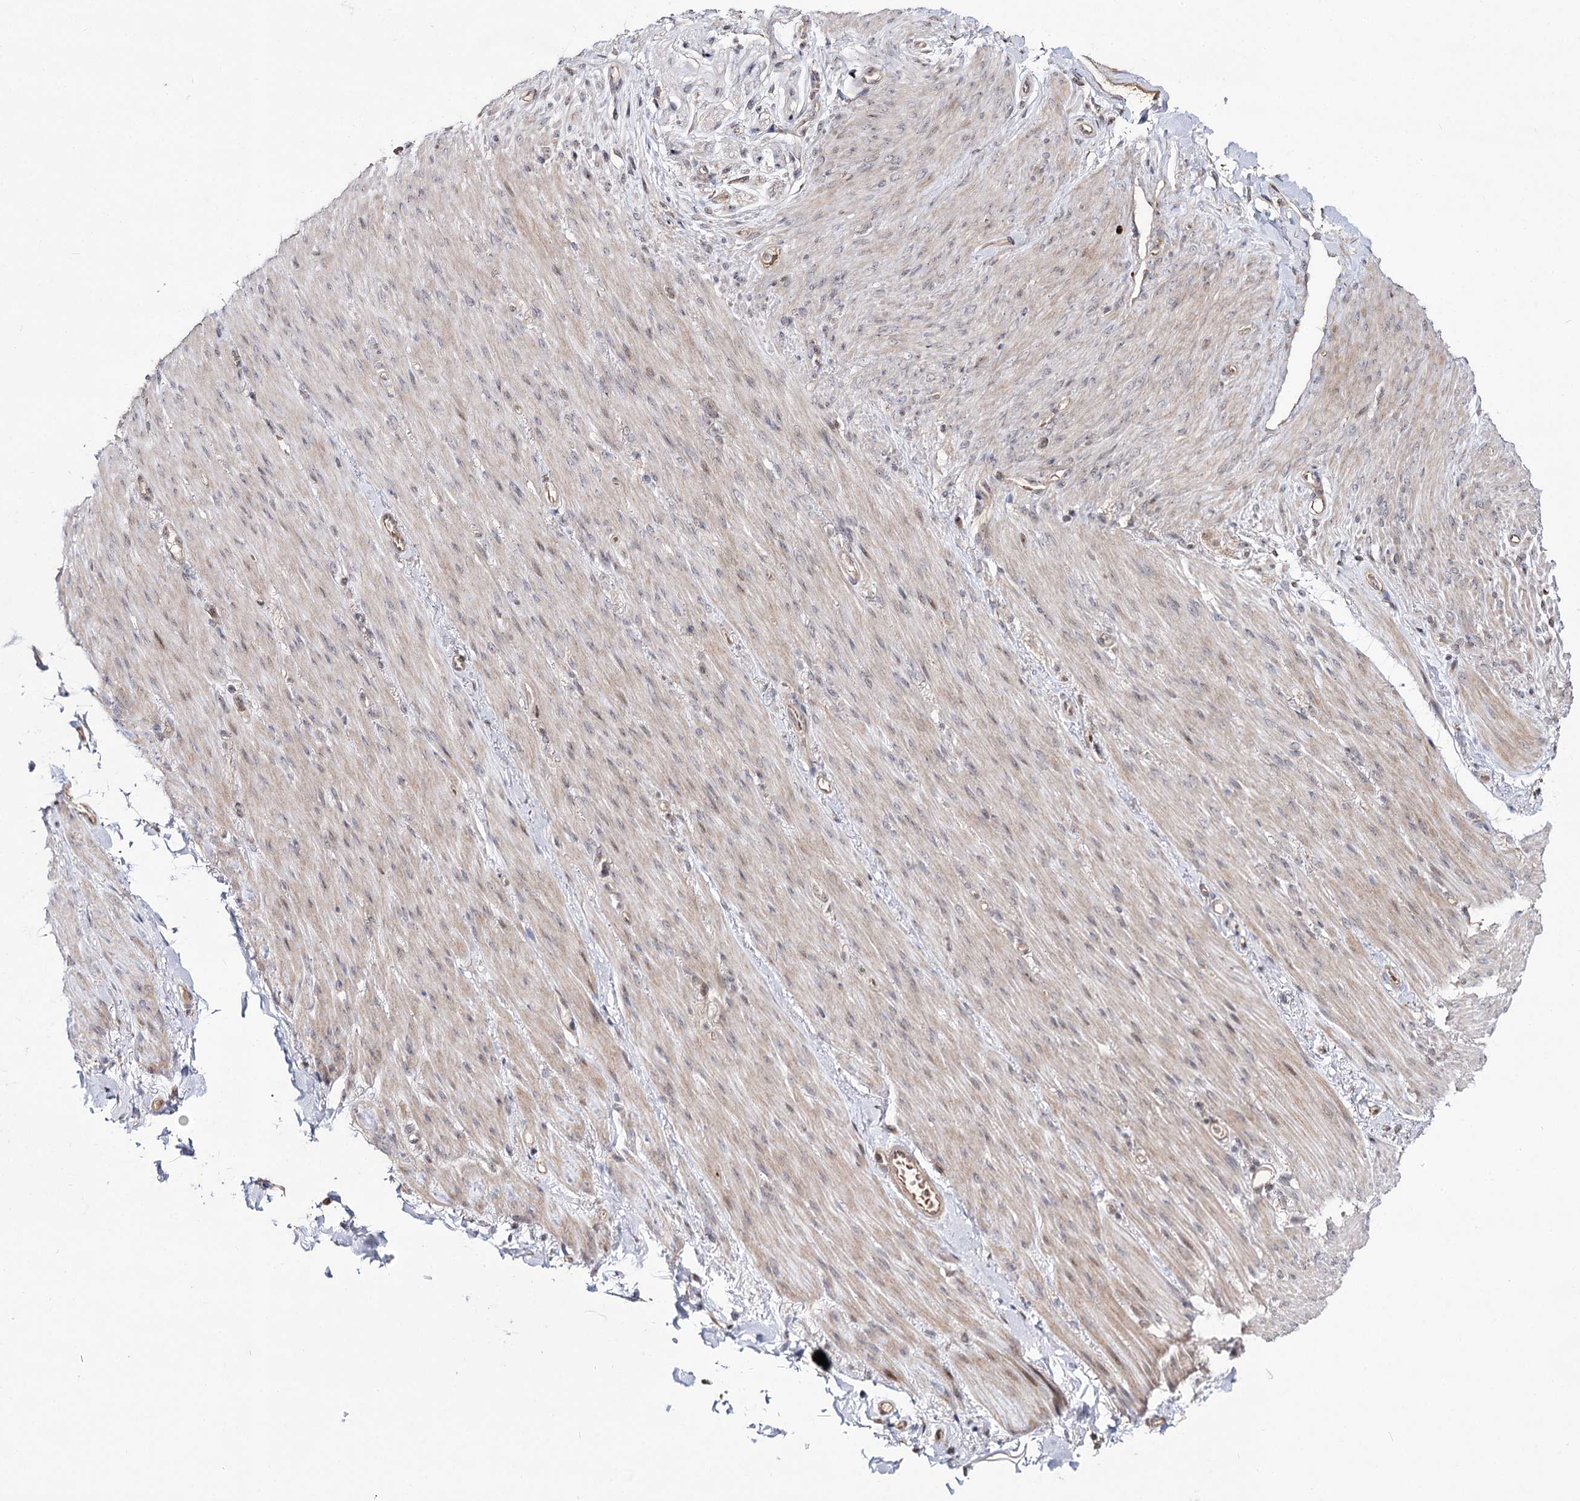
{"staining": {"intensity": "moderate", "quantity": "<25%", "location": "nuclear"}, "tissue": "adipose tissue", "cell_type": "Adipocytes", "image_type": "normal", "snomed": [{"axis": "morphology", "description": "Normal tissue, NOS"}, {"axis": "topography", "description": "Colon"}, {"axis": "topography", "description": "Peripheral nerve tissue"}], "caption": "High-magnification brightfield microscopy of unremarkable adipose tissue stained with DAB (3,3'-diaminobenzidine) (brown) and counterstained with hematoxylin (blue). adipocytes exhibit moderate nuclear positivity is identified in about<25% of cells. The staining was performed using DAB to visualize the protein expression in brown, while the nuclei were stained in blue with hematoxylin (Magnification: 20x).", "gene": "RRP9", "patient": {"sex": "female", "age": 61}}